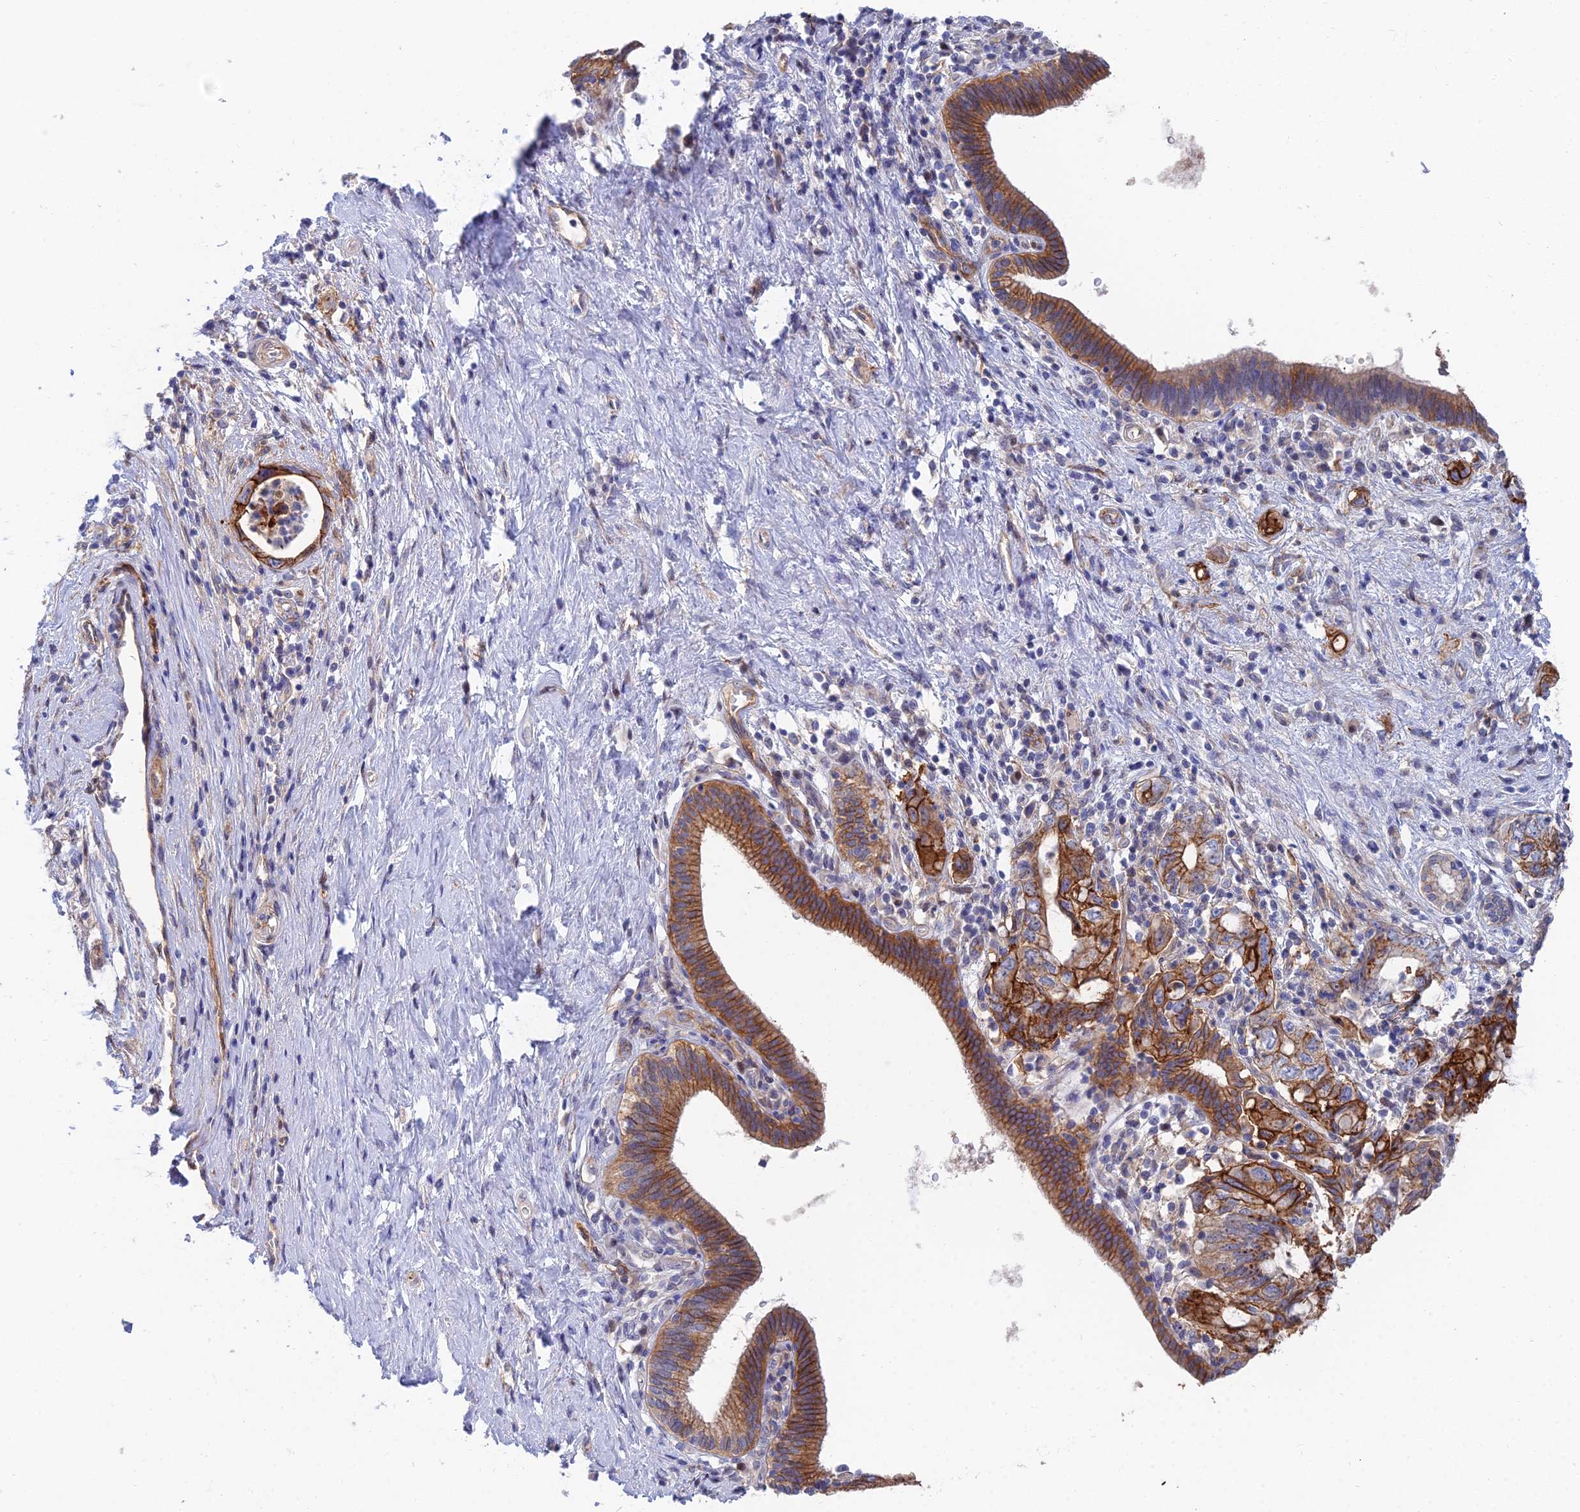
{"staining": {"intensity": "moderate", "quantity": ">75%", "location": "cytoplasmic/membranous"}, "tissue": "pancreatic cancer", "cell_type": "Tumor cells", "image_type": "cancer", "snomed": [{"axis": "morphology", "description": "Adenocarcinoma, NOS"}, {"axis": "topography", "description": "Pancreas"}], "caption": "Immunohistochemical staining of adenocarcinoma (pancreatic) exhibits medium levels of moderate cytoplasmic/membranous staining in about >75% of tumor cells.", "gene": "TRIM43B", "patient": {"sex": "female", "age": 73}}